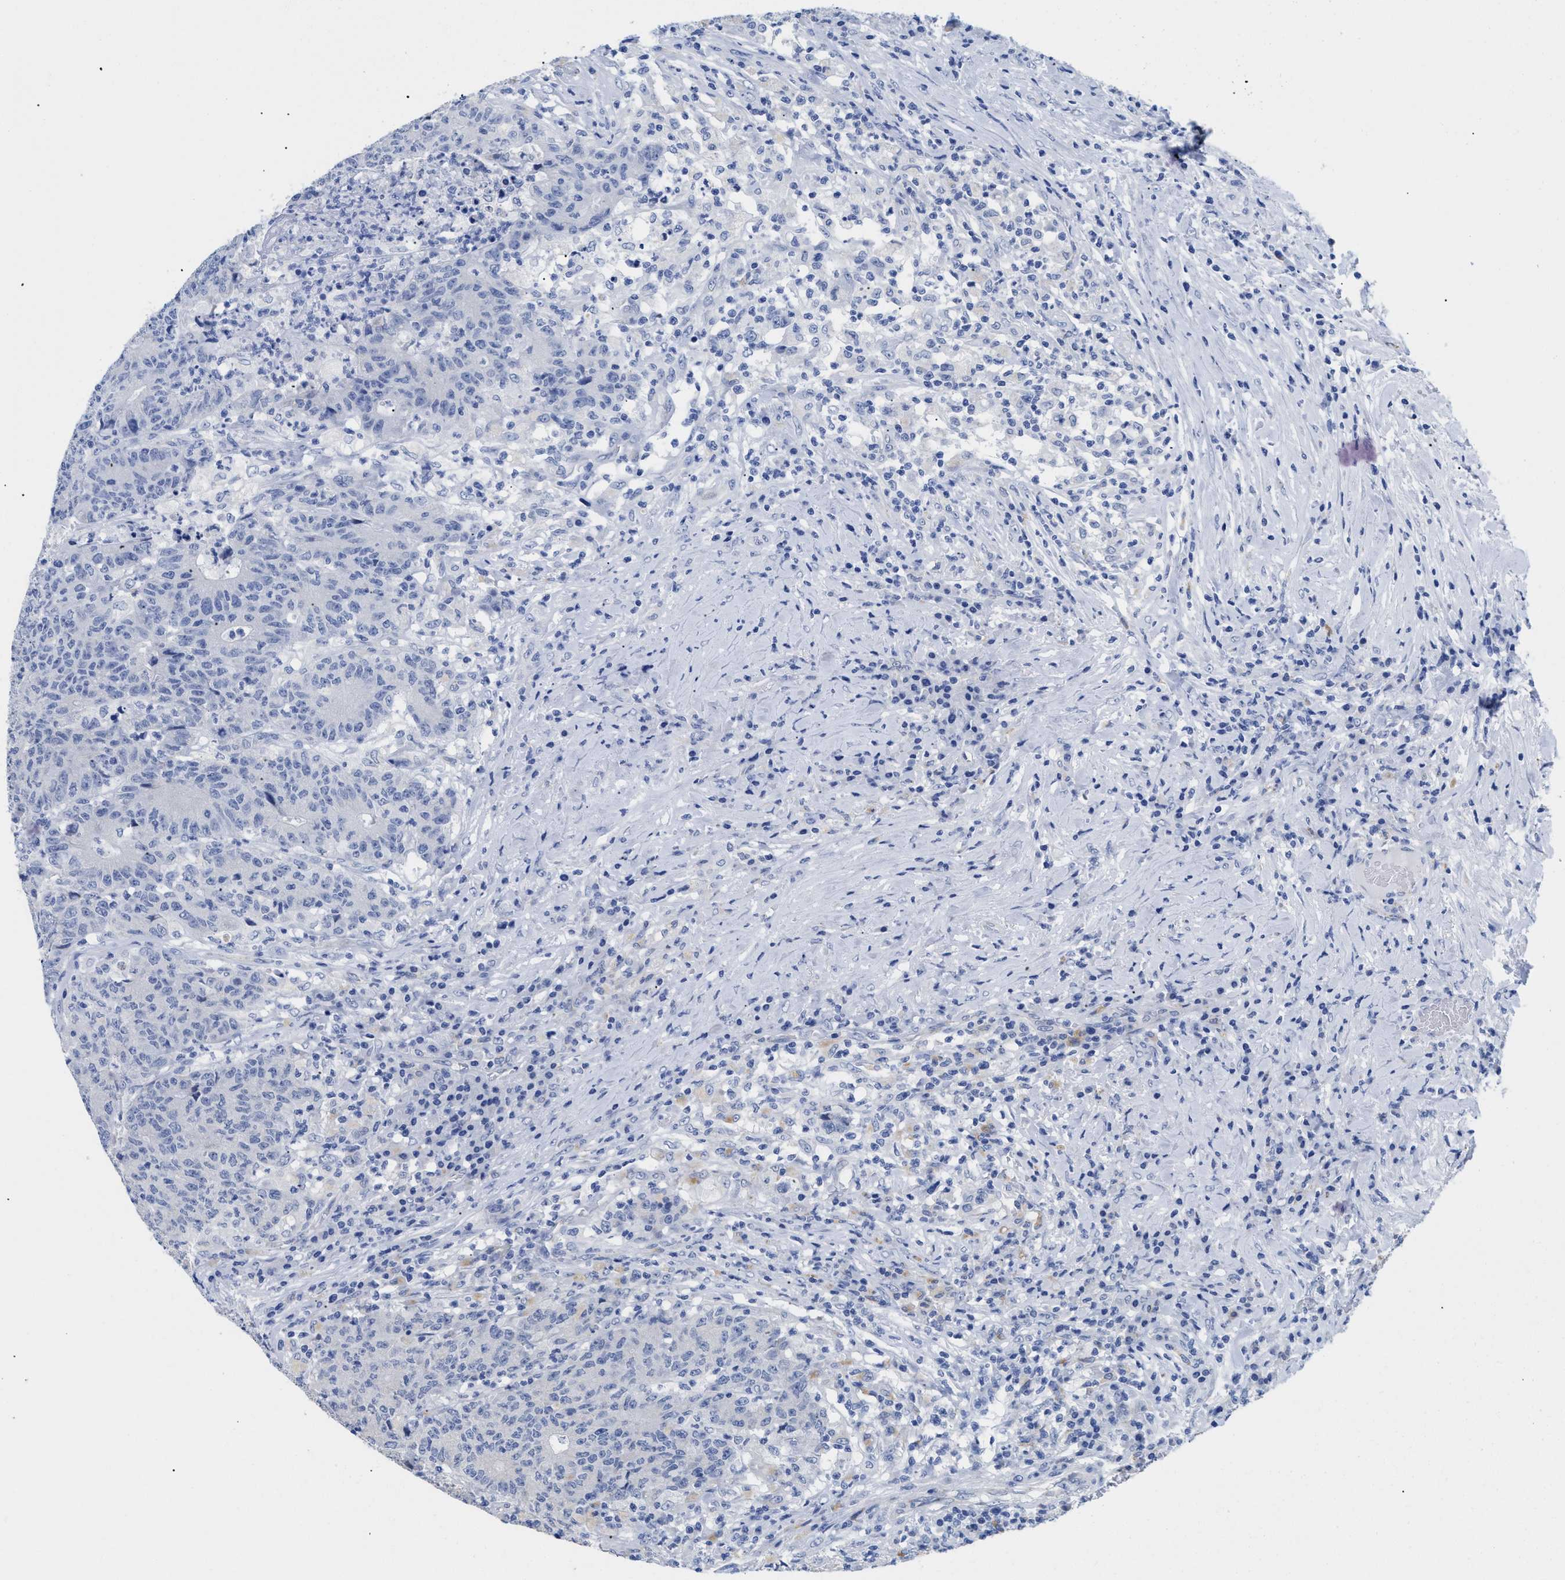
{"staining": {"intensity": "negative", "quantity": "none", "location": "none"}, "tissue": "colorectal cancer", "cell_type": "Tumor cells", "image_type": "cancer", "snomed": [{"axis": "morphology", "description": "Normal tissue, NOS"}, {"axis": "morphology", "description": "Adenocarcinoma, NOS"}, {"axis": "topography", "description": "Colon"}], "caption": "Immunohistochemical staining of colorectal adenocarcinoma reveals no significant staining in tumor cells.", "gene": "APOBEC2", "patient": {"sex": "female", "age": 75}}